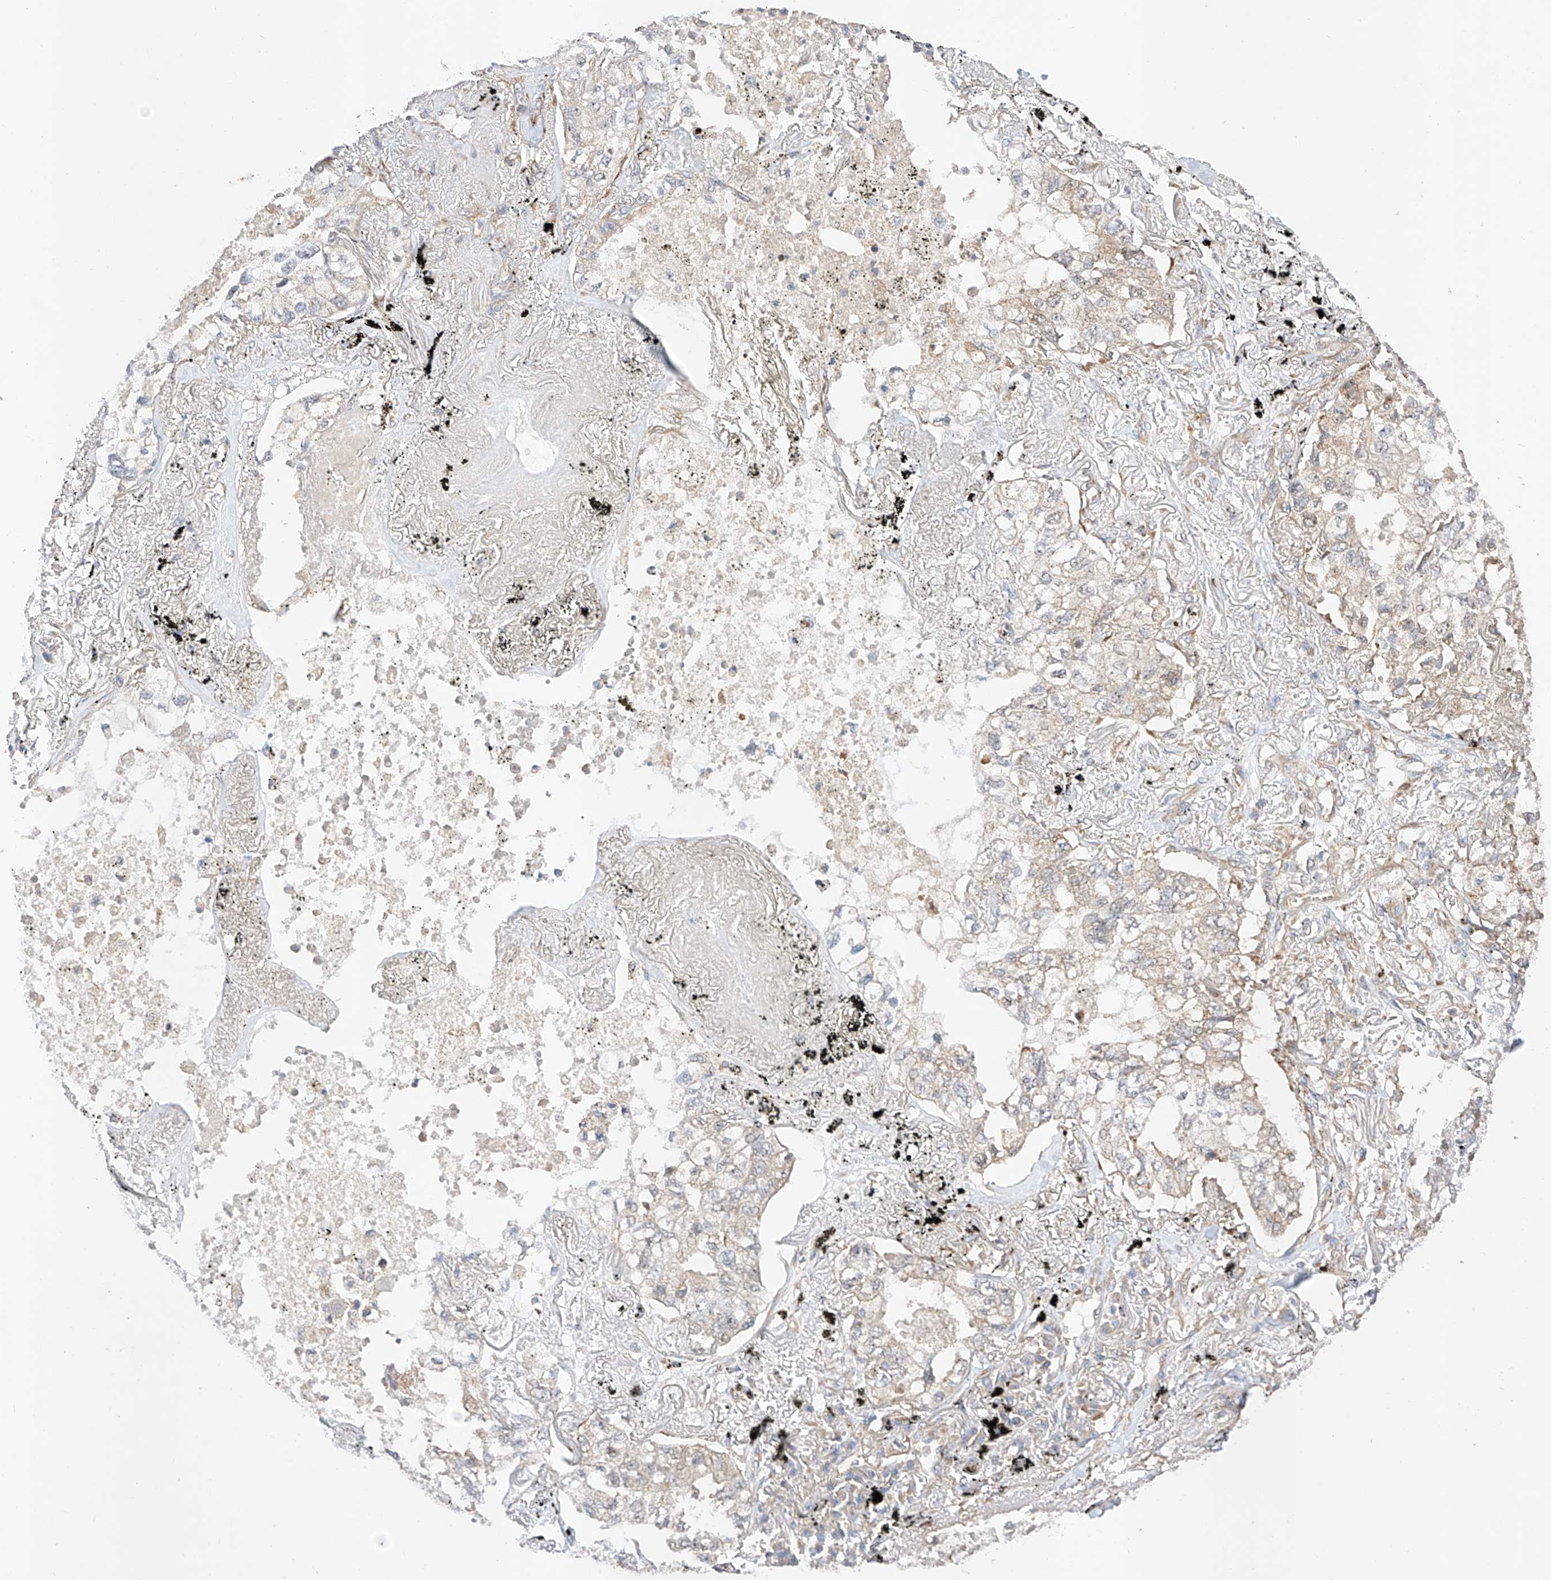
{"staining": {"intensity": "negative", "quantity": "none", "location": "none"}, "tissue": "lung cancer", "cell_type": "Tumor cells", "image_type": "cancer", "snomed": [{"axis": "morphology", "description": "Adenocarcinoma, NOS"}, {"axis": "topography", "description": "Lung"}], "caption": "Immunohistochemistry micrograph of human lung cancer stained for a protein (brown), which demonstrates no expression in tumor cells.", "gene": "RAB23", "patient": {"sex": "male", "age": 65}}